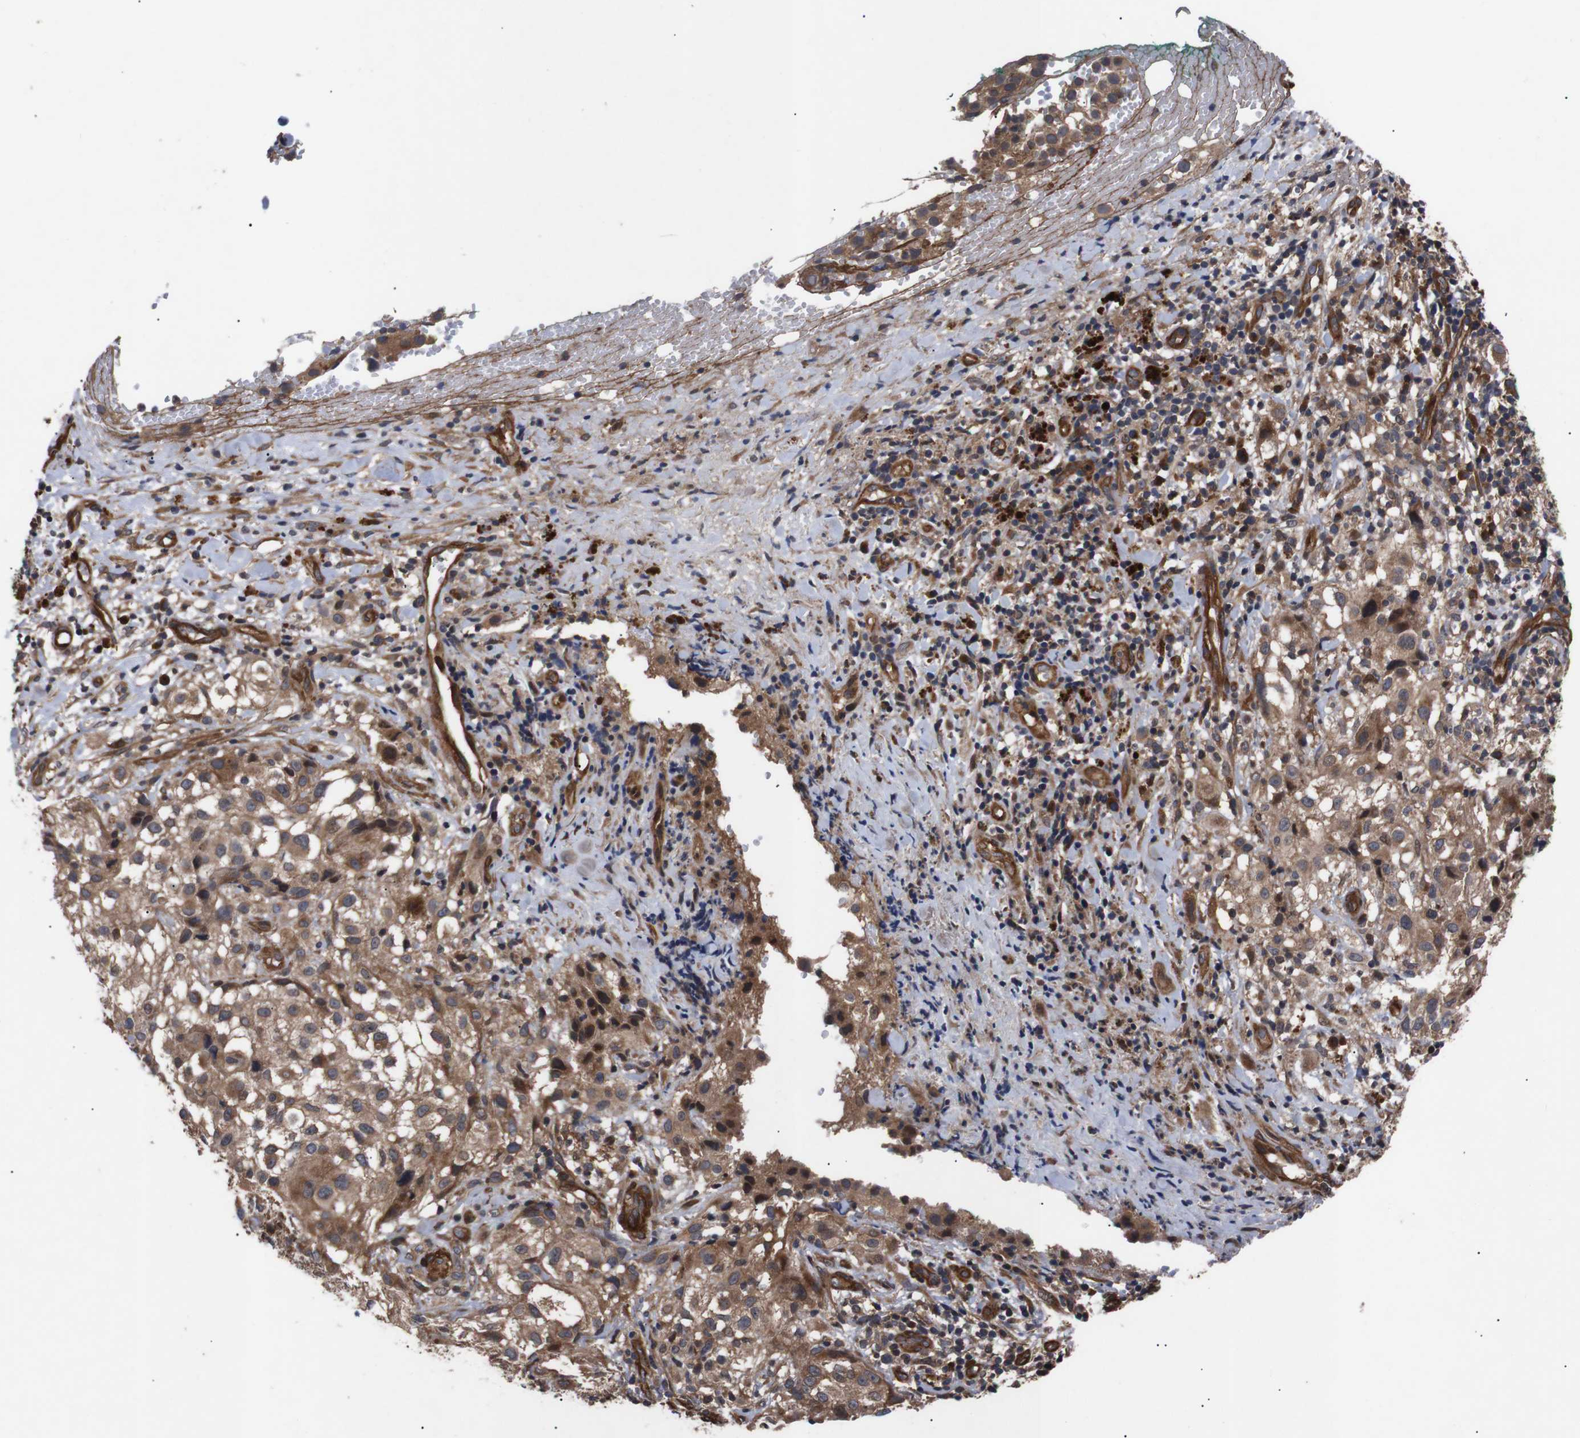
{"staining": {"intensity": "moderate", "quantity": ">75%", "location": "cytoplasmic/membranous"}, "tissue": "melanoma", "cell_type": "Tumor cells", "image_type": "cancer", "snomed": [{"axis": "morphology", "description": "Necrosis, NOS"}, {"axis": "morphology", "description": "Malignant melanoma, NOS"}, {"axis": "topography", "description": "Skin"}], "caption": "Approximately >75% of tumor cells in human melanoma show moderate cytoplasmic/membranous protein staining as visualized by brown immunohistochemical staining.", "gene": "PAWR", "patient": {"sex": "female", "age": 87}}